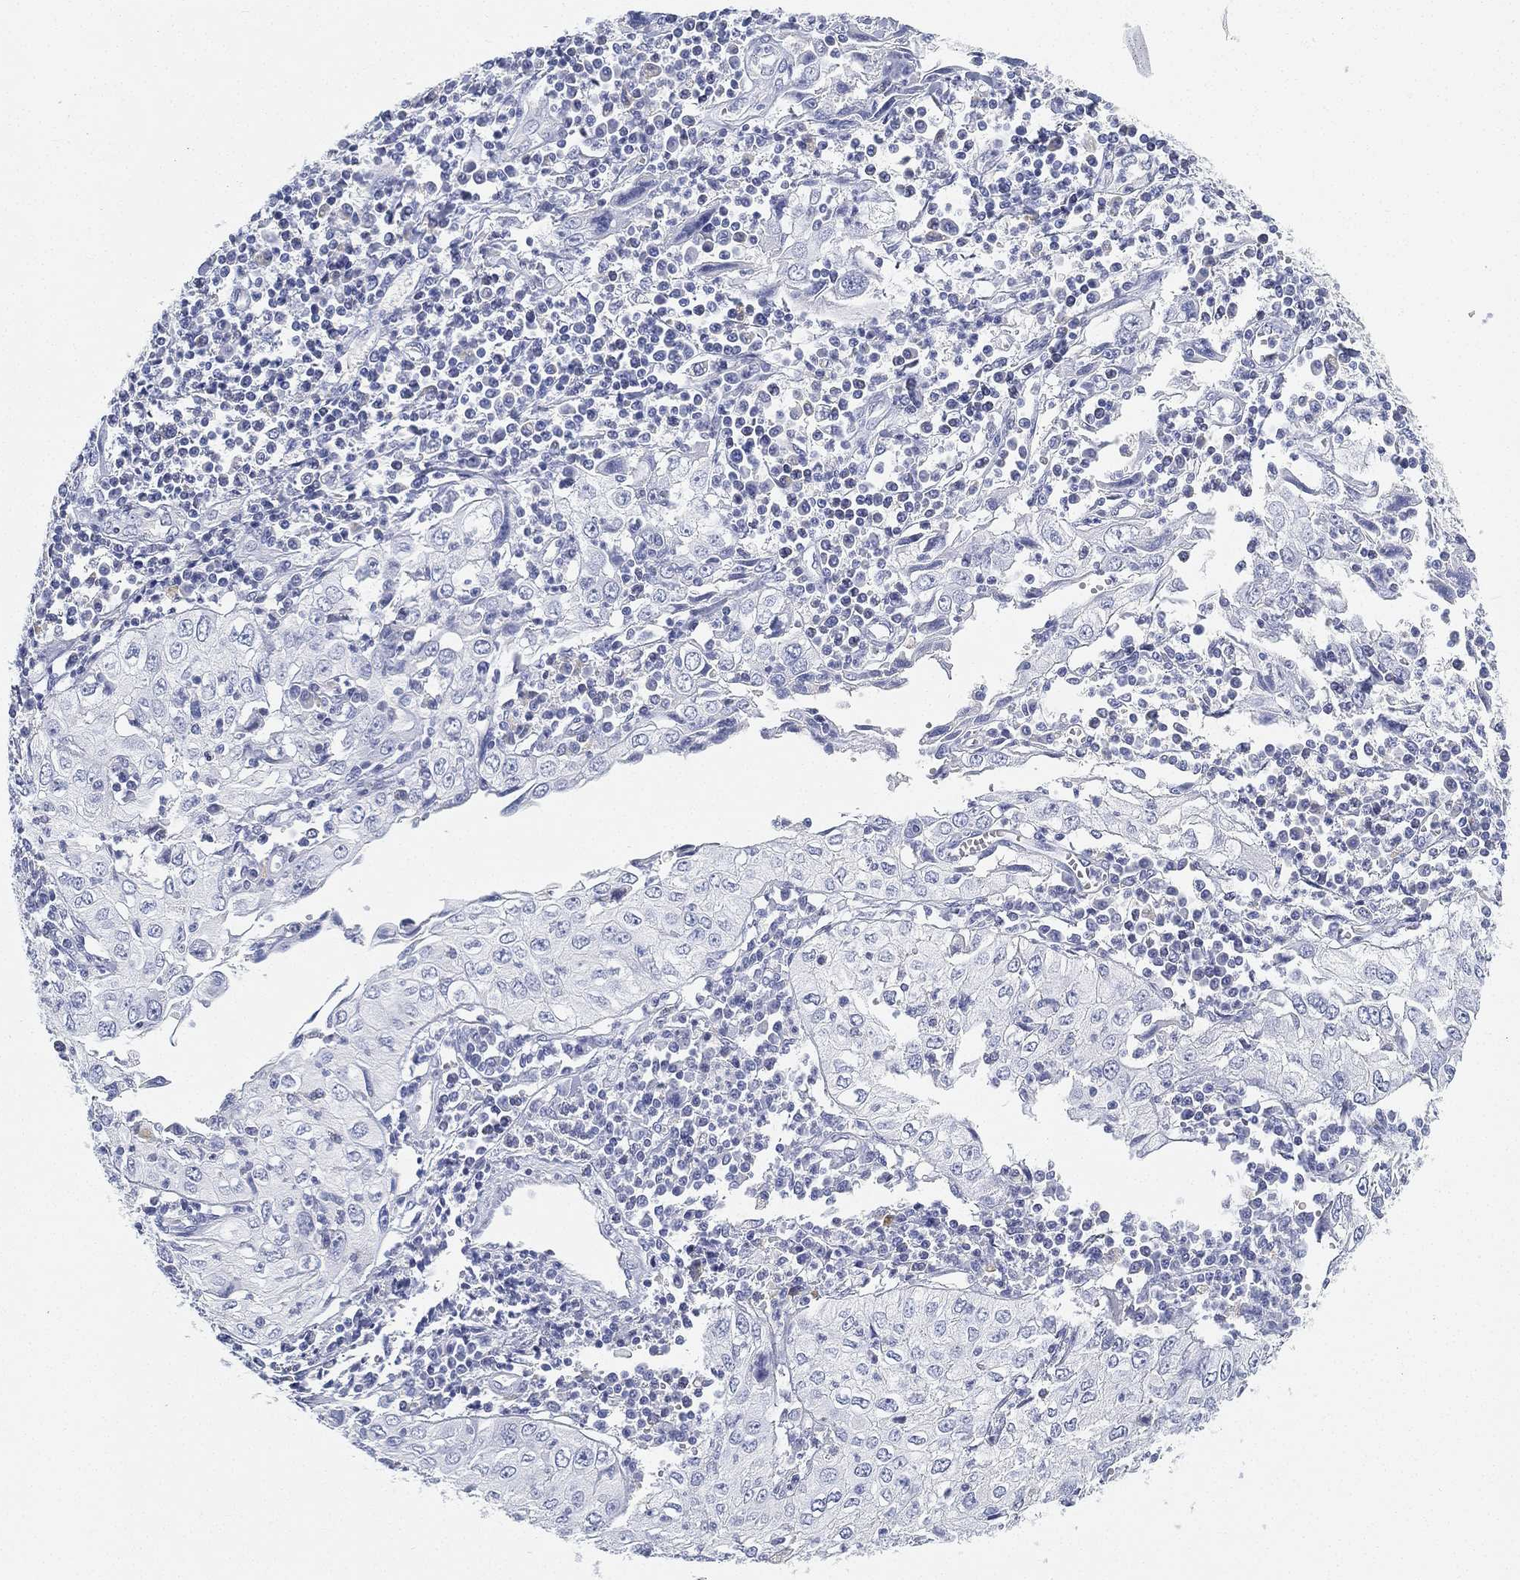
{"staining": {"intensity": "negative", "quantity": "none", "location": "none"}, "tissue": "cervical cancer", "cell_type": "Tumor cells", "image_type": "cancer", "snomed": [{"axis": "morphology", "description": "Squamous cell carcinoma, NOS"}, {"axis": "topography", "description": "Cervix"}], "caption": "Protein analysis of cervical cancer exhibits no significant expression in tumor cells.", "gene": "GPR61", "patient": {"sex": "female", "age": 24}}